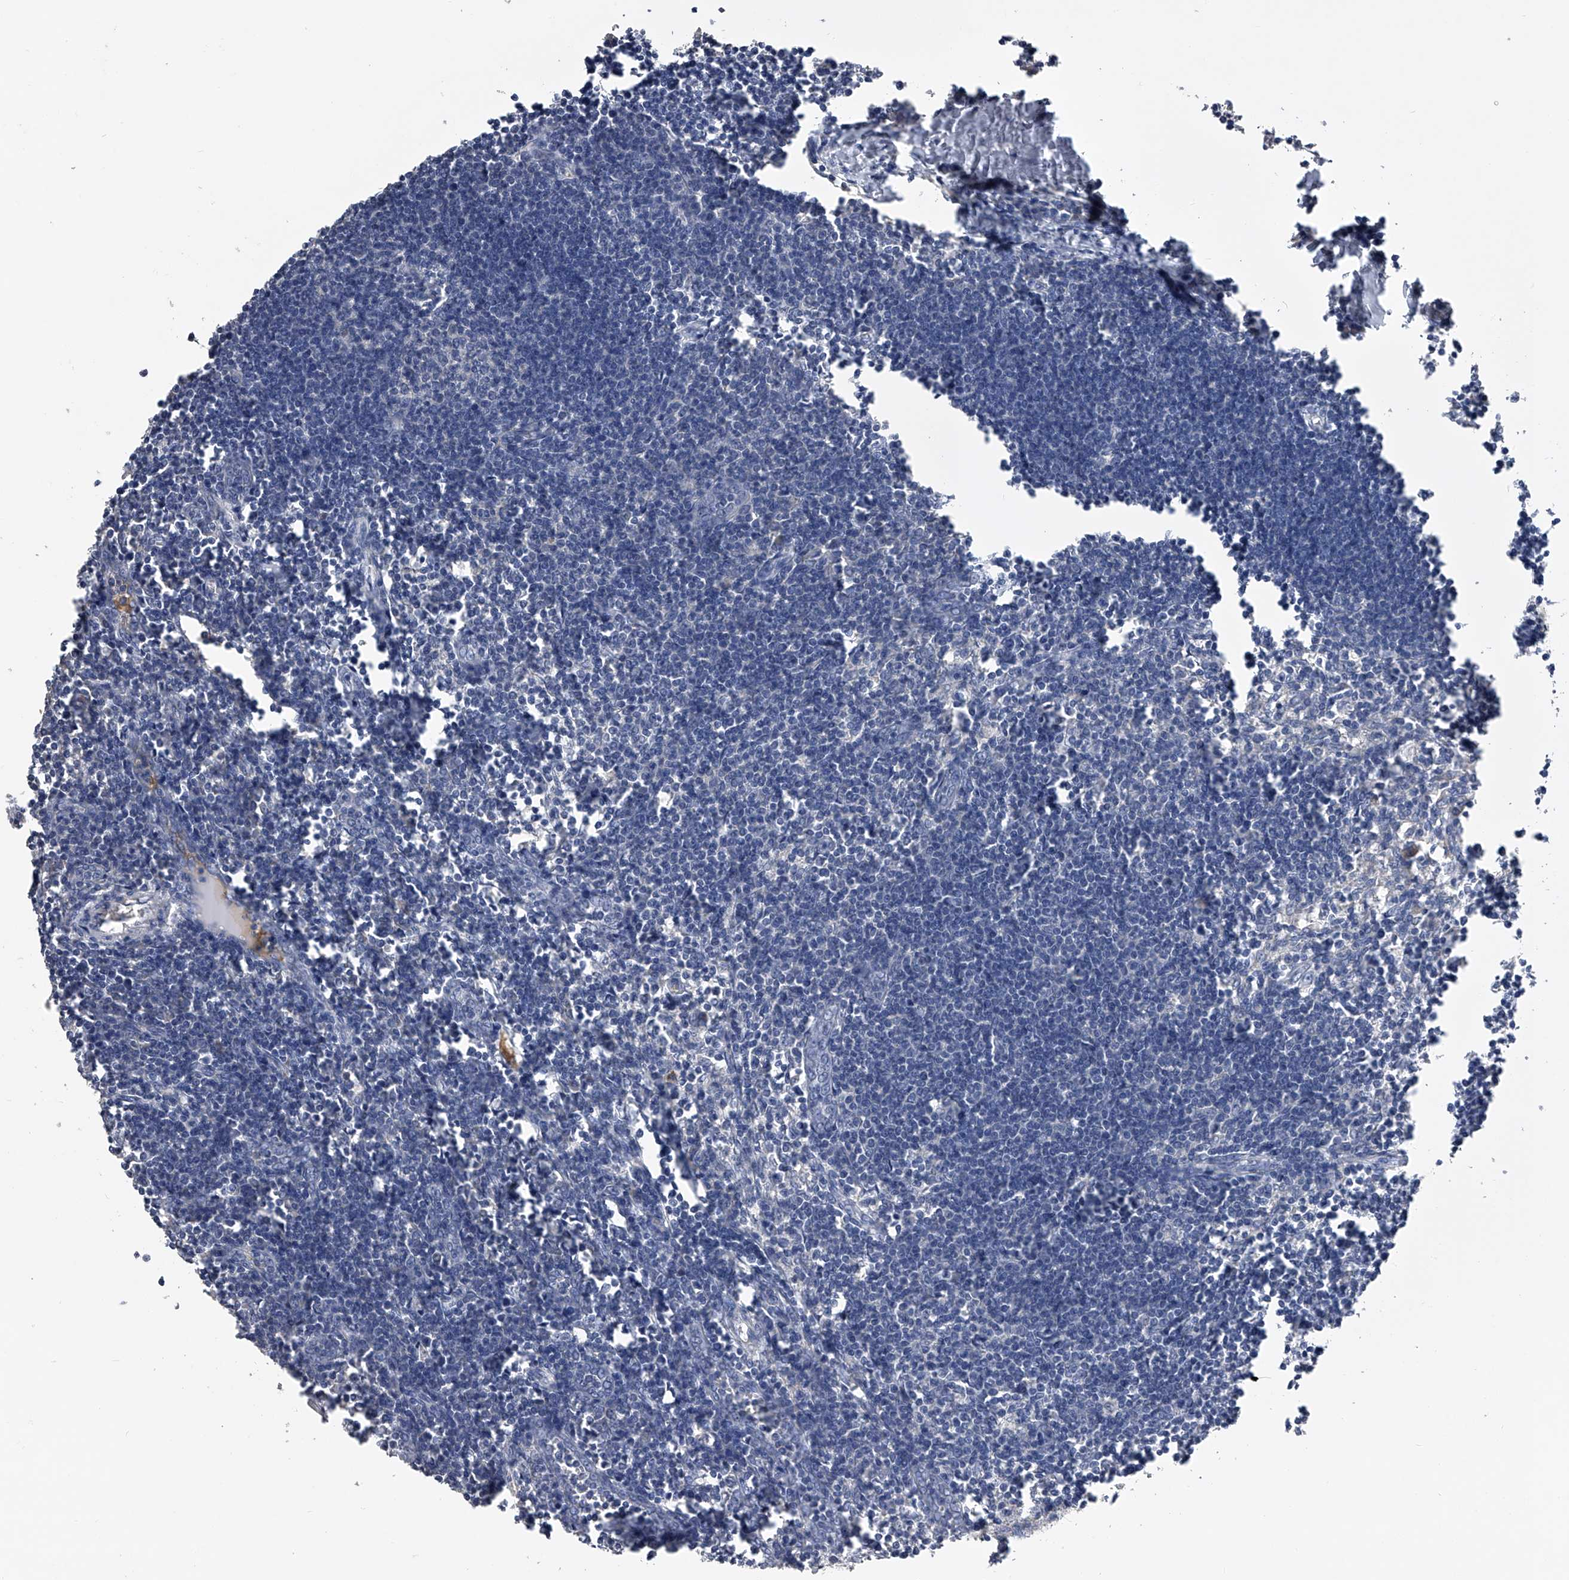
{"staining": {"intensity": "negative", "quantity": "none", "location": "none"}, "tissue": "lymph node", "cell_type": "Germinal center cells", "image_type": "normal", "snomed": [{"axis": "morphology", "description": "Normal tissue, NOS"}, {"axis": "morphology", "description": "Malignant melanoma, Metastatic site"}, {"axis": "topography", "description": "Lymph node"}], "caption": "High power microscopy photomicrograph of an immunohistochemistry micrograph of unremarkable lymph node, revealing no significant positivity in germinal center cells. Nuclei are stained in blue.", "gene": "MDN1", "patient": {"sex": "male", "age": 41}}